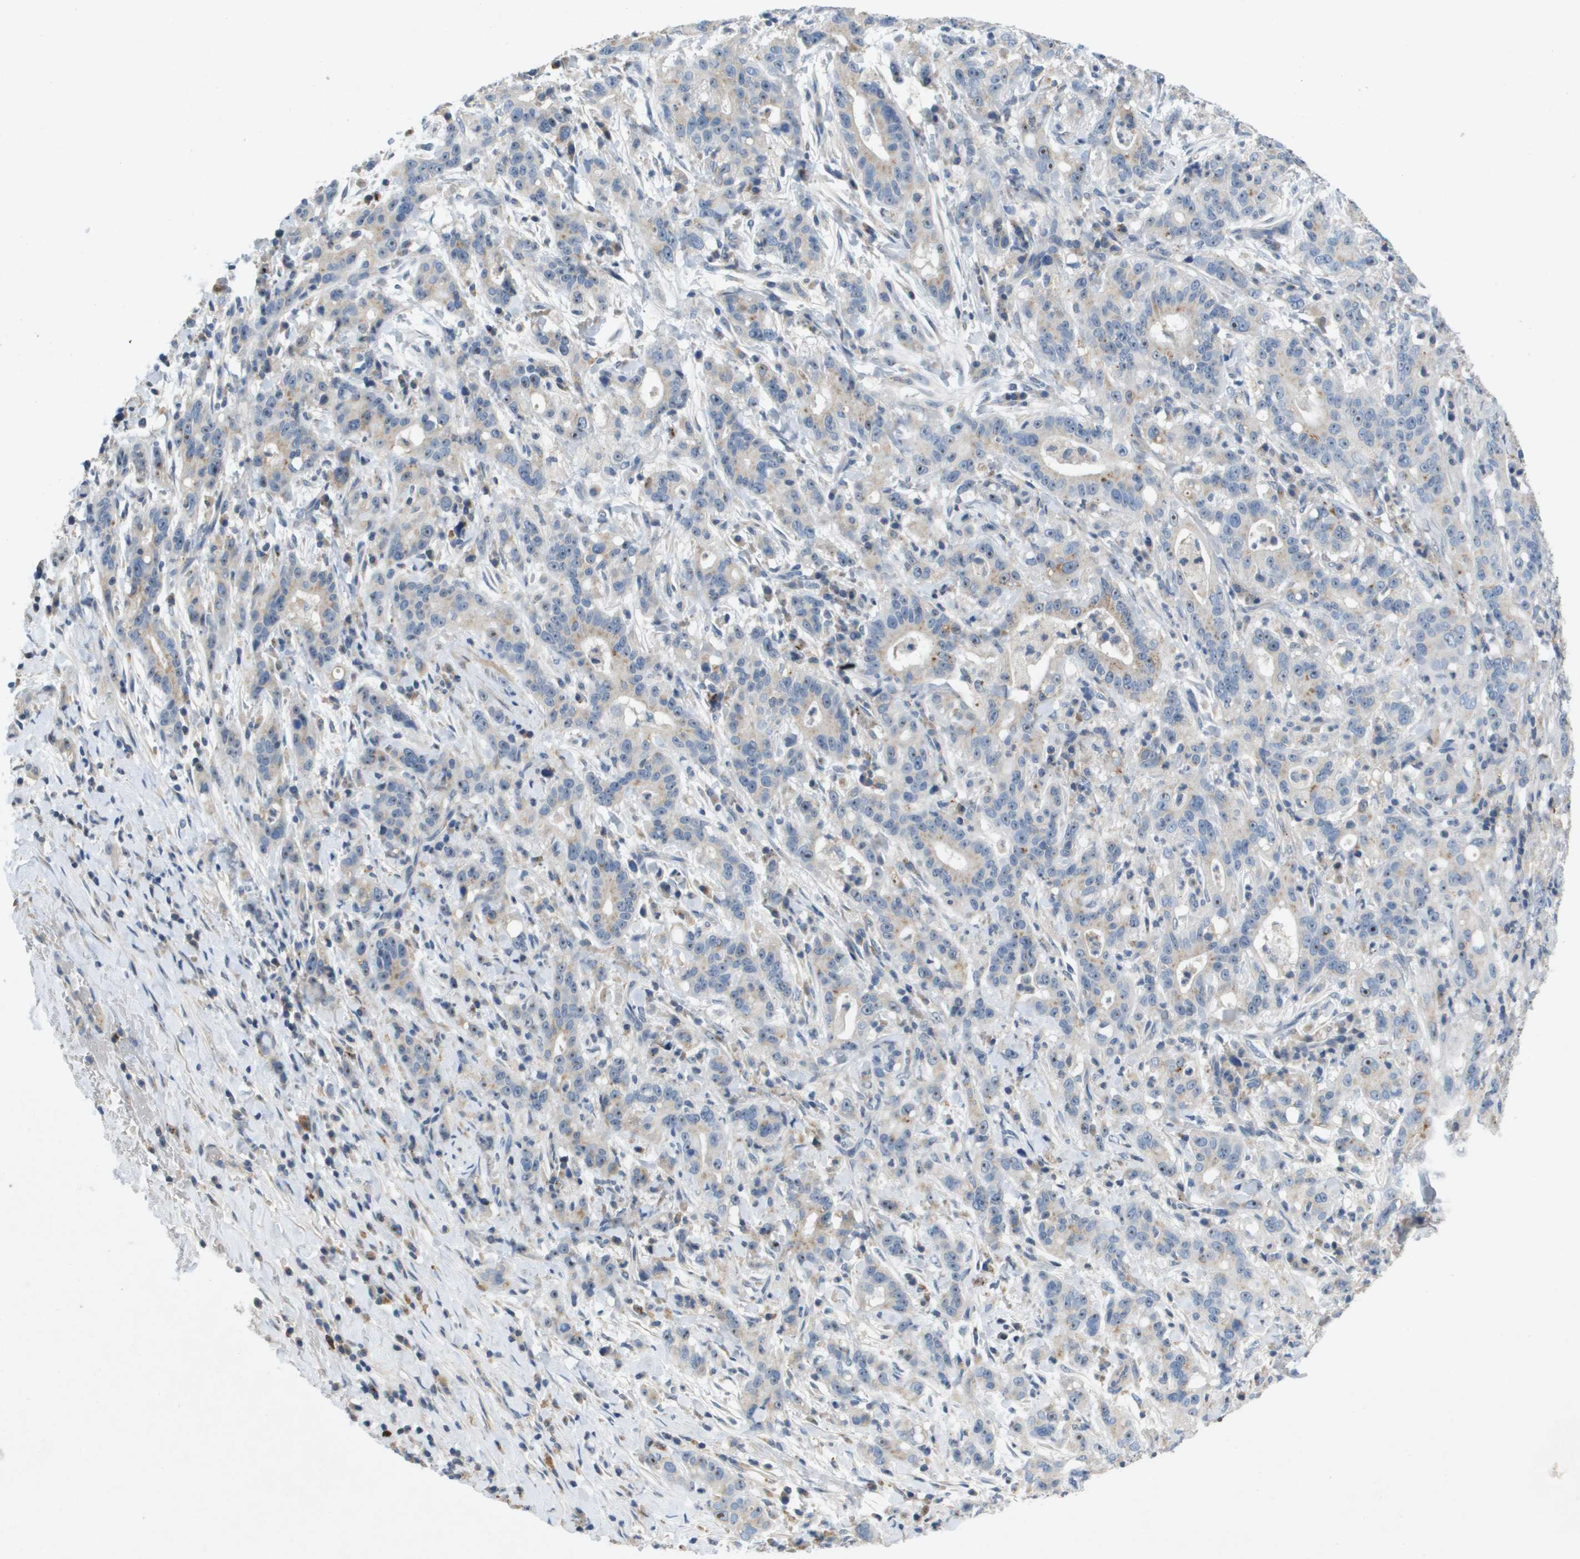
{"staining": {"intensity": "weak", "quantity": "<25%", "location": "cytoplasmic/membranous"}, "tissue": "liver cancer", "cell_type": "Tumor cells", "image_type": "cancer", "snomed": [{"axis": "morphology", "description": "Cholangiocarcinoma"}, {"axis": "topography", "description": "Liver"}], "caption": "This is a photomicrograph of IHC staining of liver cancer (cholangiocarcinoma), which shows no staining in tumor cells.", "gene": "B3GNT5", "patient": {"sex": "female", "age": 38}}